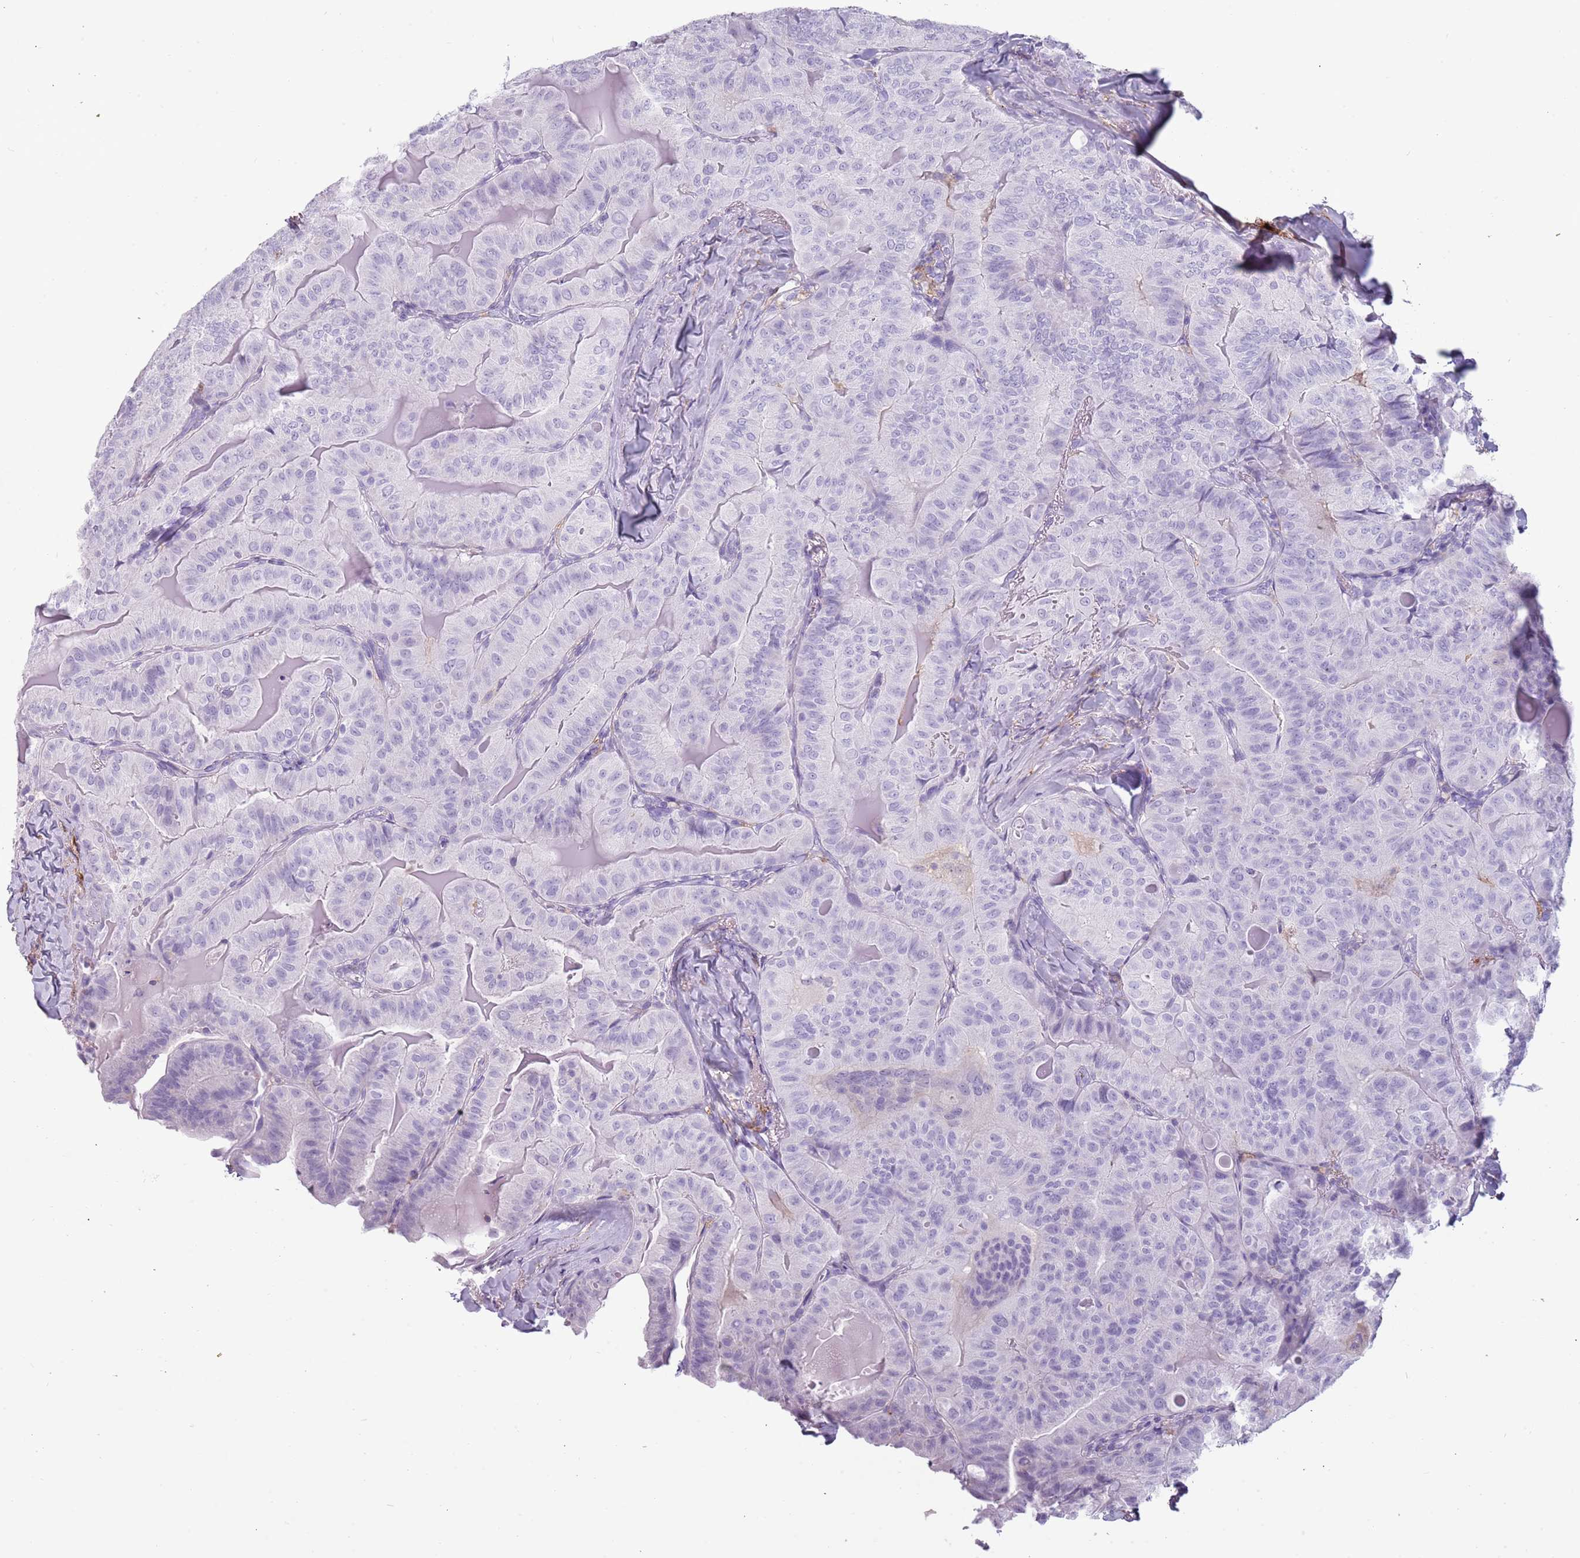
{"staining": {"intensity": "negative", "quantity": "none", "location": "none"}, "tissue": "thyroid cancer", "cell_type": "Tumor cells", "image_type": "cancer", "snomed": [{"axis": "morphology", "description": "Papillary adenocarcinoma, NOS"}, {"axis": "topography", "description": "Thyroid gland"}], "caption": "Immunohistochemistry micrograph of neoplastic tissue: human papillary adenocarcinoma (thyroid) stained with DAB (3,3'-diaminobenzidine) reveals no significant protein positivity in tumor cells.", "gene": "COLEC12", "patient": {"sex": "female", "age": 68}}